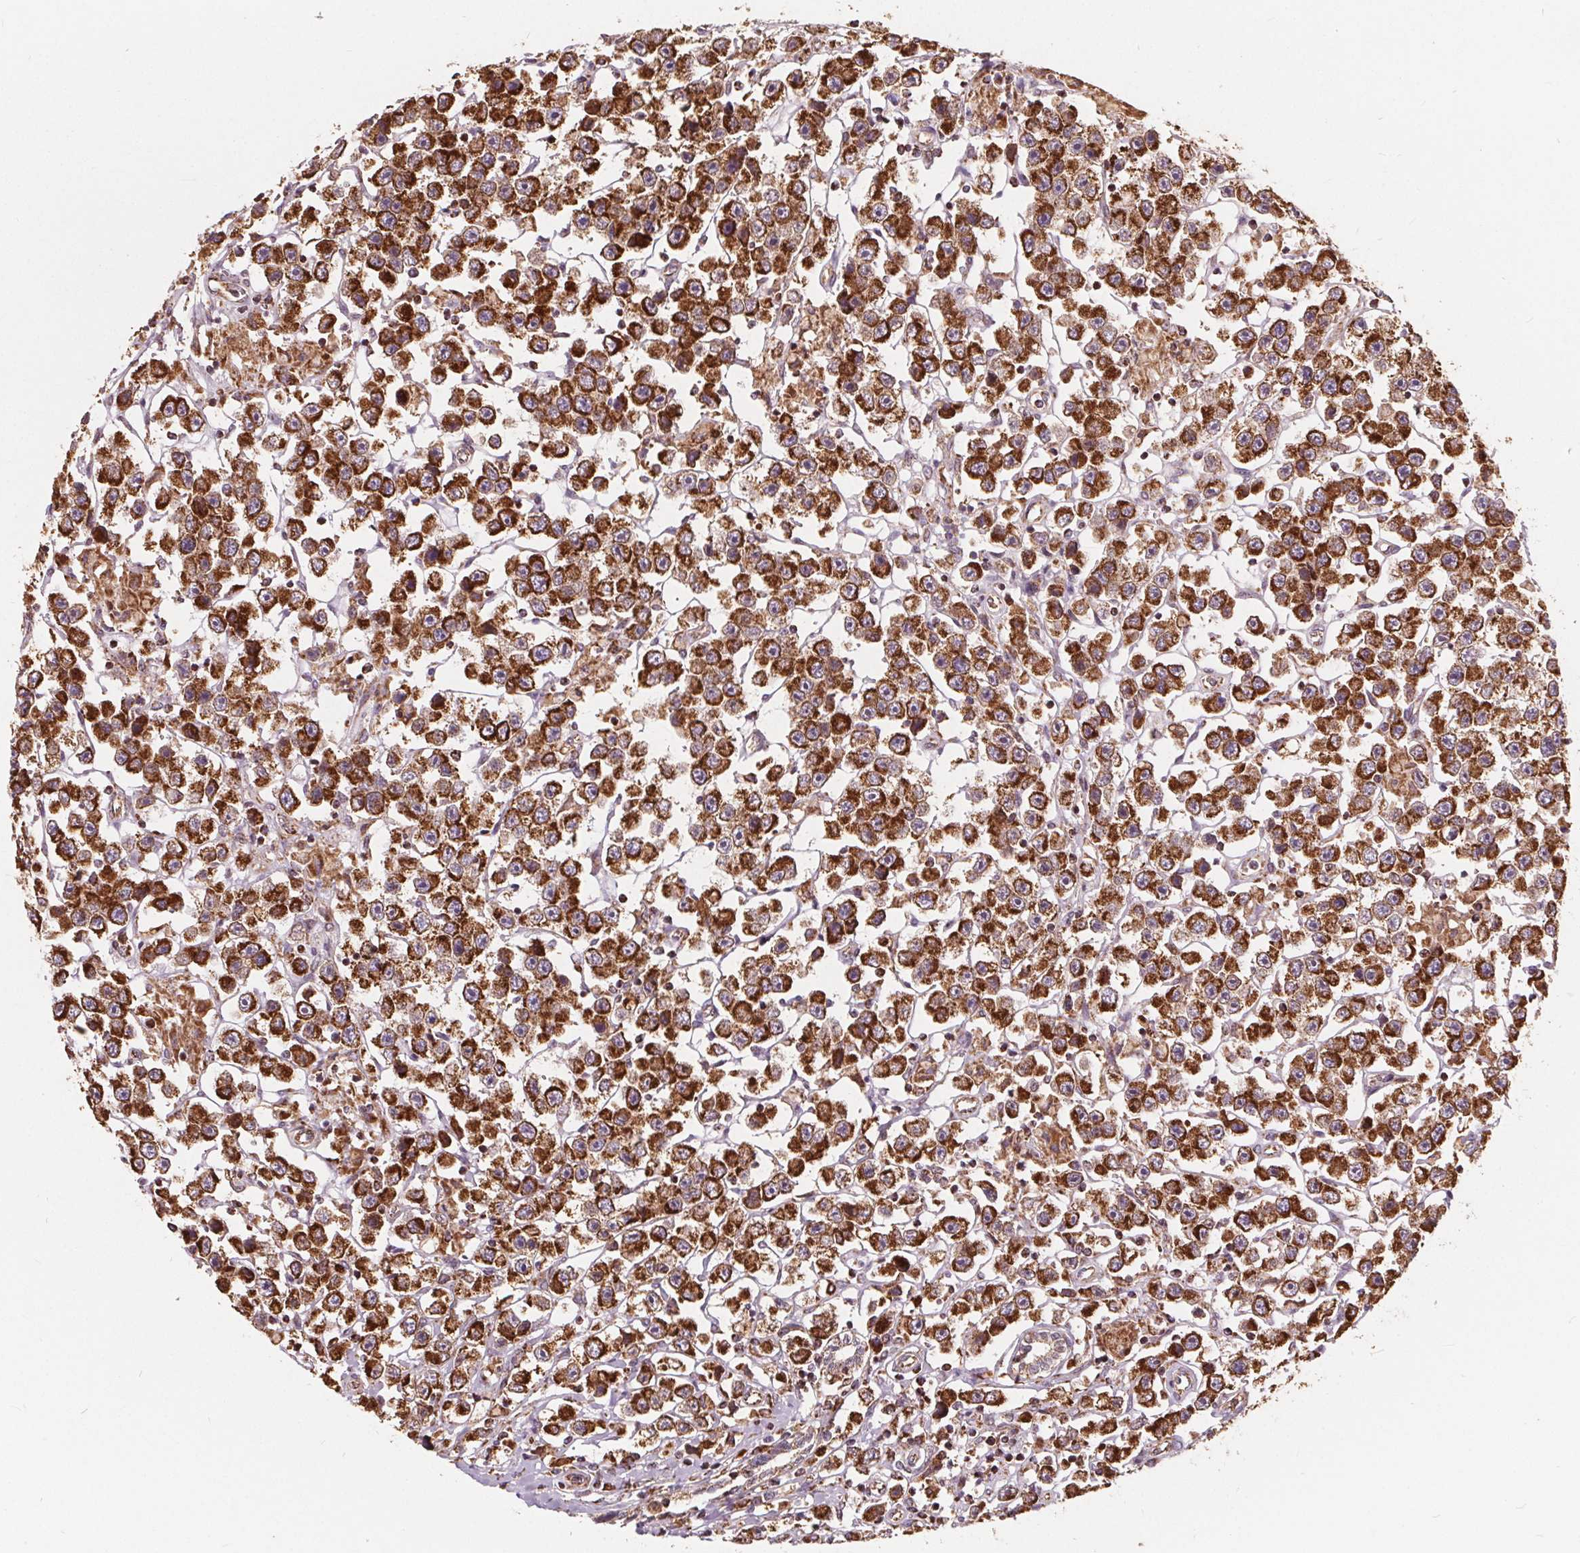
{"staining": {"intensity": "strong", "quantity": ">75%", "location": "cytoplasmic/membranous"}, "tissue": "testis cancer", "cell_type": "Tumor cells", "image_type": "cancer", "snomed": [{"axis": "morphology", "description": "Seminoma, NOS"}, {"axis": "topography", "description": "Testis"}], "caption": "Testis cancer (seminoma) stained with DAB (3,3'-diaminobenzidine) immunohistochemistry shows high levels of strong cytoplasmic/membranous positivity in approximately >75% of tumor cells.", "gene": "PLSCR3", "patient": {"sex": "male", "age": 45}}